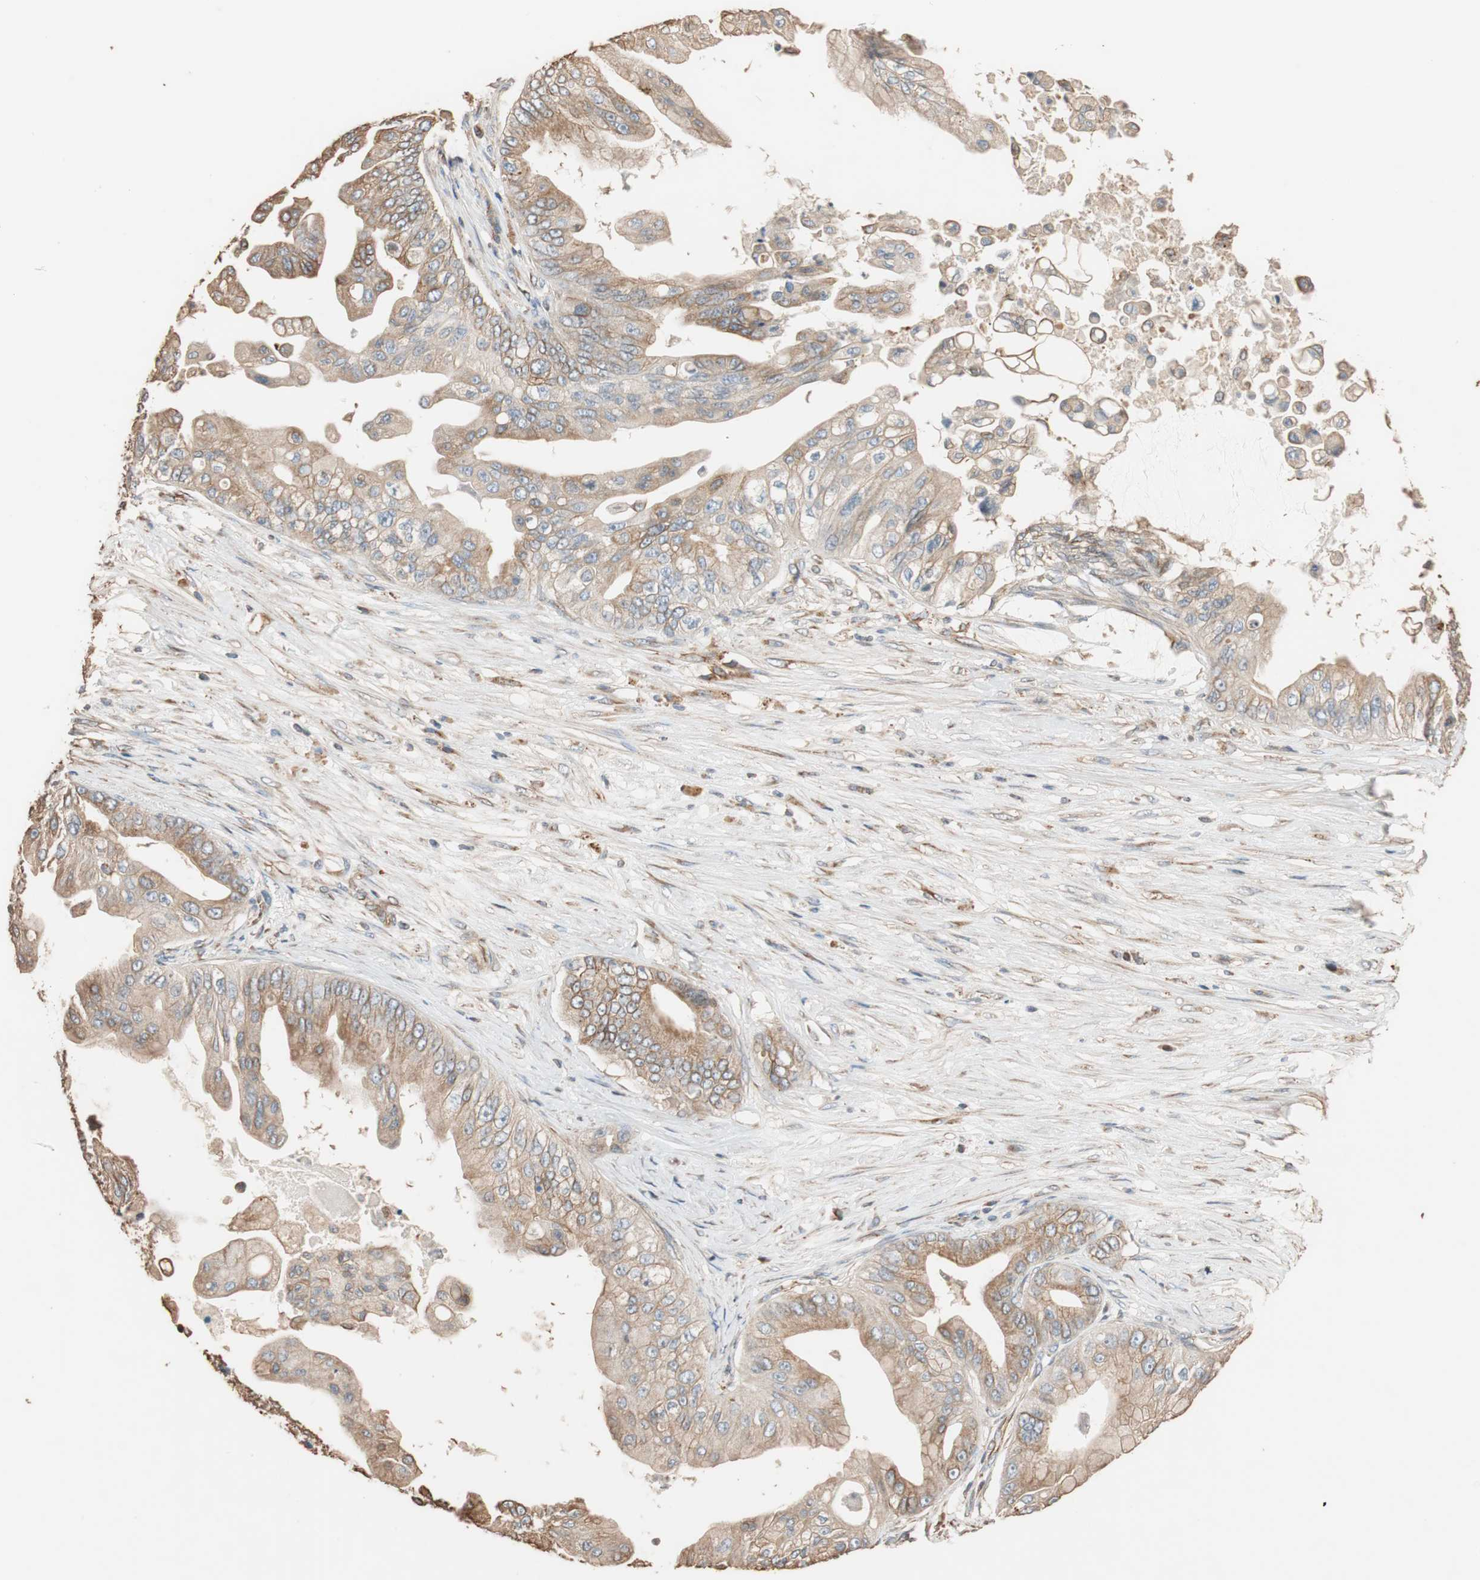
{"staining": {"intensity": "moderate", "quantity": ">75%", "location": "cytoplasmic/membranous"}, "tissue": "pancreatic cancer", "cell_type": "Tumor cells", "image_type": "cancer", "snomed": [{"axis": "morphology", "description": "Adenocarcinoma, NOS"}, {"axis": "topography", "description": "Pancreas"}], "caption": "Moderate cytoplasmic/membranous expression is appreciated in about >75% of tumor cells in adenocarcinoma (pancreatic).", "gene": "TUBB", "patient": {"sex": "female", "age": 75}}